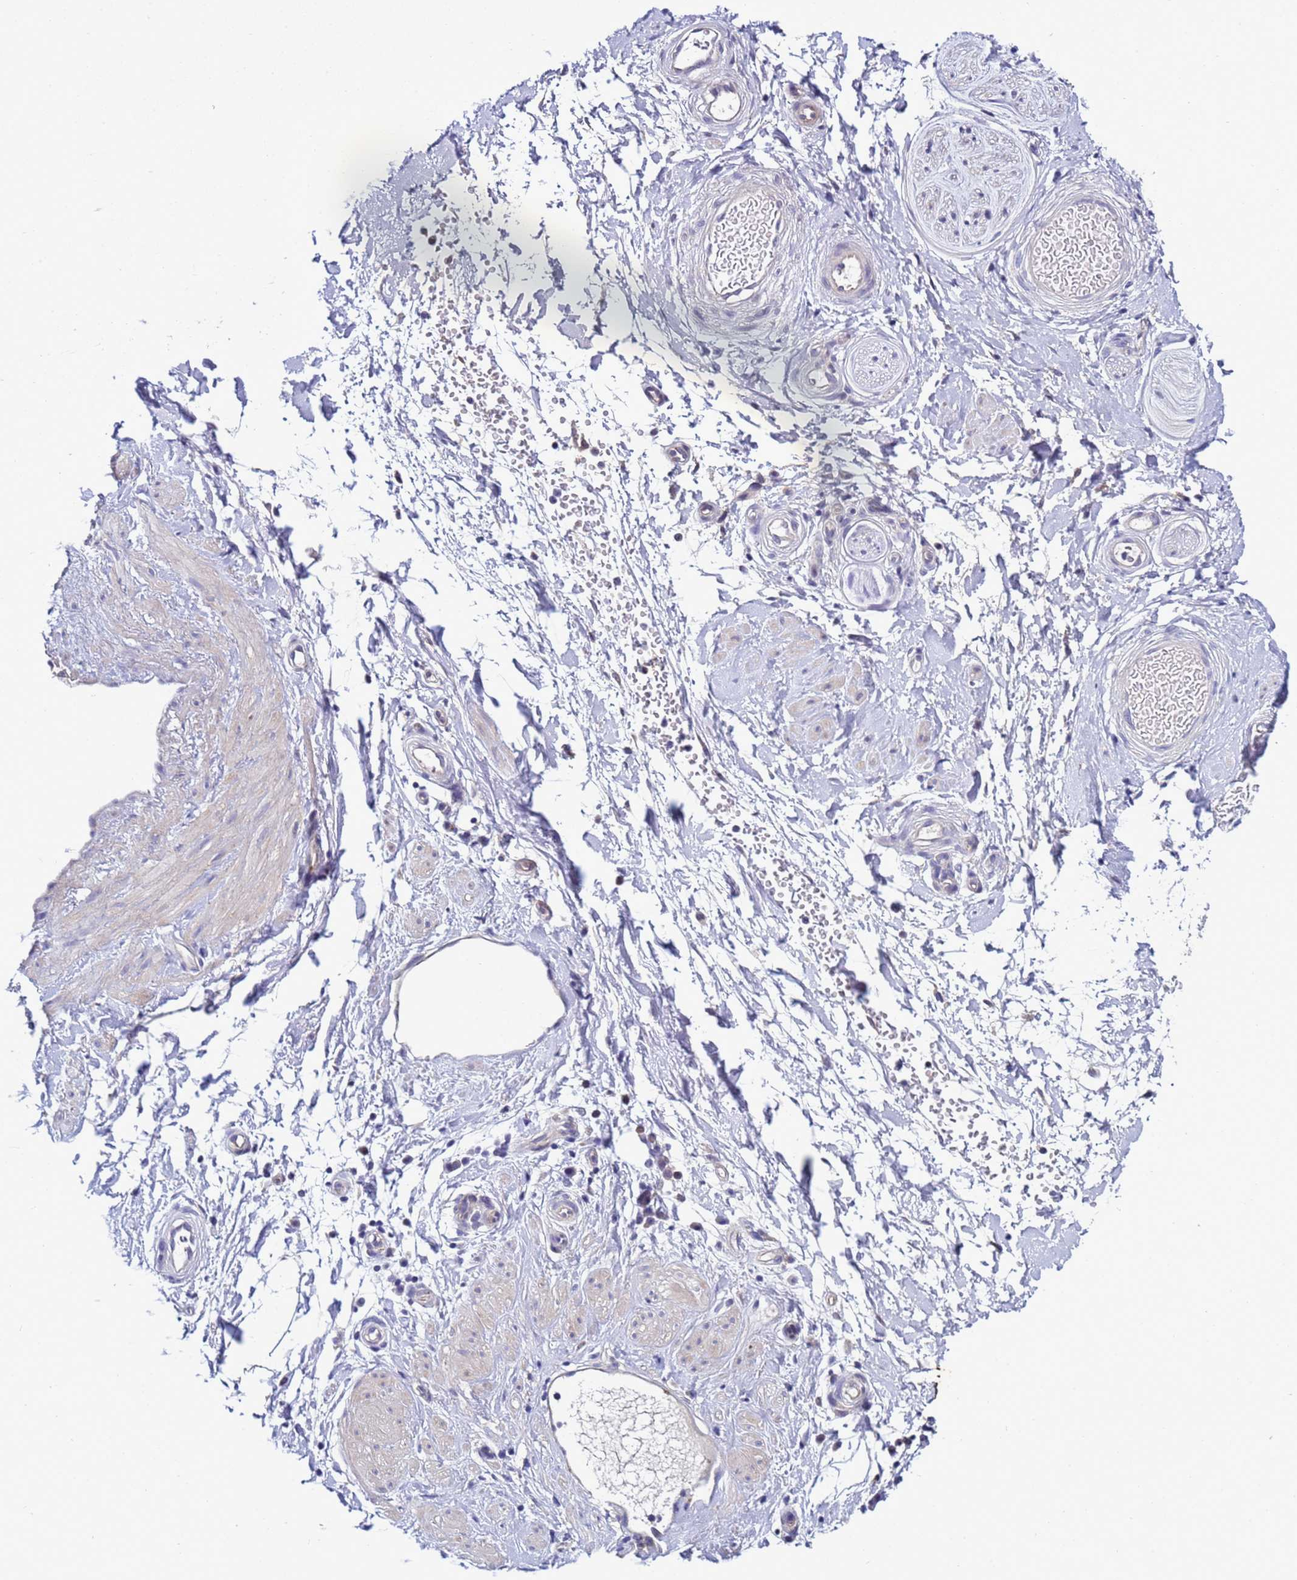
{"staining": {"intensity": "negative", "quantity": "none", "location": "none"}, "tissue": "adipose tissue", "cell_type": "Adipocytes", "image_type": "normal", "snomed": [{"axis": "morphology", "description": "Normal tissue, NOS"}, {"axis": "topography", "description": "Soft tissue"}, {"axis": "topography", "description": "Adipose tissue"}, {"axis": "topography", "description": "Vascular tissue"}, {"axis": "topography", "description": "Peripheral nerve tissue"}], "caption": "Adipose tissue stained for a protein using immunohistochemistry displays no positivity adipocytes.", "gene": "NAT1", "patient": {"sex": "male", "age": 74}}